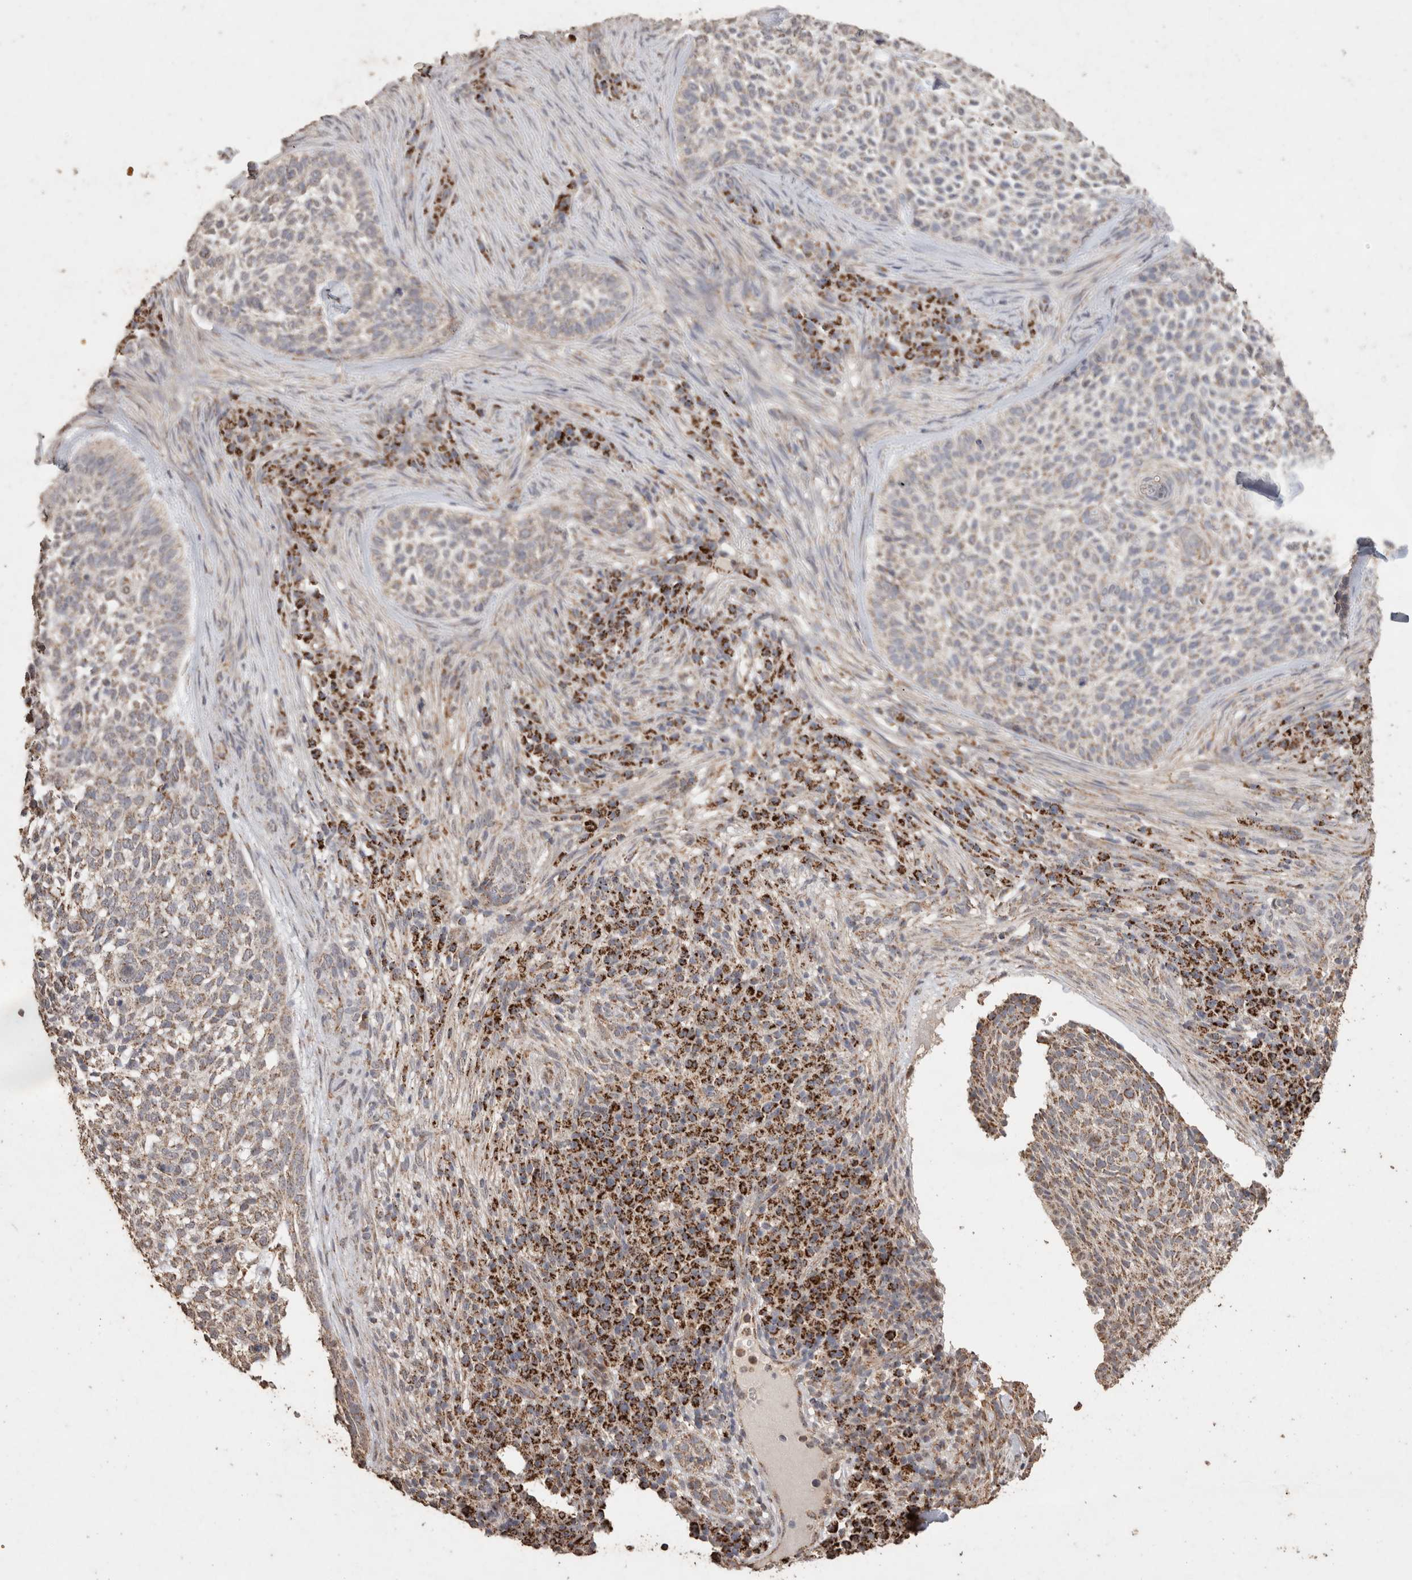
{"staining": {"intensity": "weak", "quantity": "25%-75%", "location": "cytoplasmic/membranous"}, "tissue": "skin cancer", "cell_type": "Tumor cells", "image_type": "cancer", "snomed": [{"axis": "morphology", "description": "Basal cell carcinoma"}, {"axis": "topography", "description": "Skin"}], "caption": "The histopathology image displays staining of skin cancer (basal cell carcinoma), revealing weak cytoplasmic/membranous protein staining (brown color) within tumor cells.", "gene": "ACADM", "patient": {"sex": "female", "age": 64}}